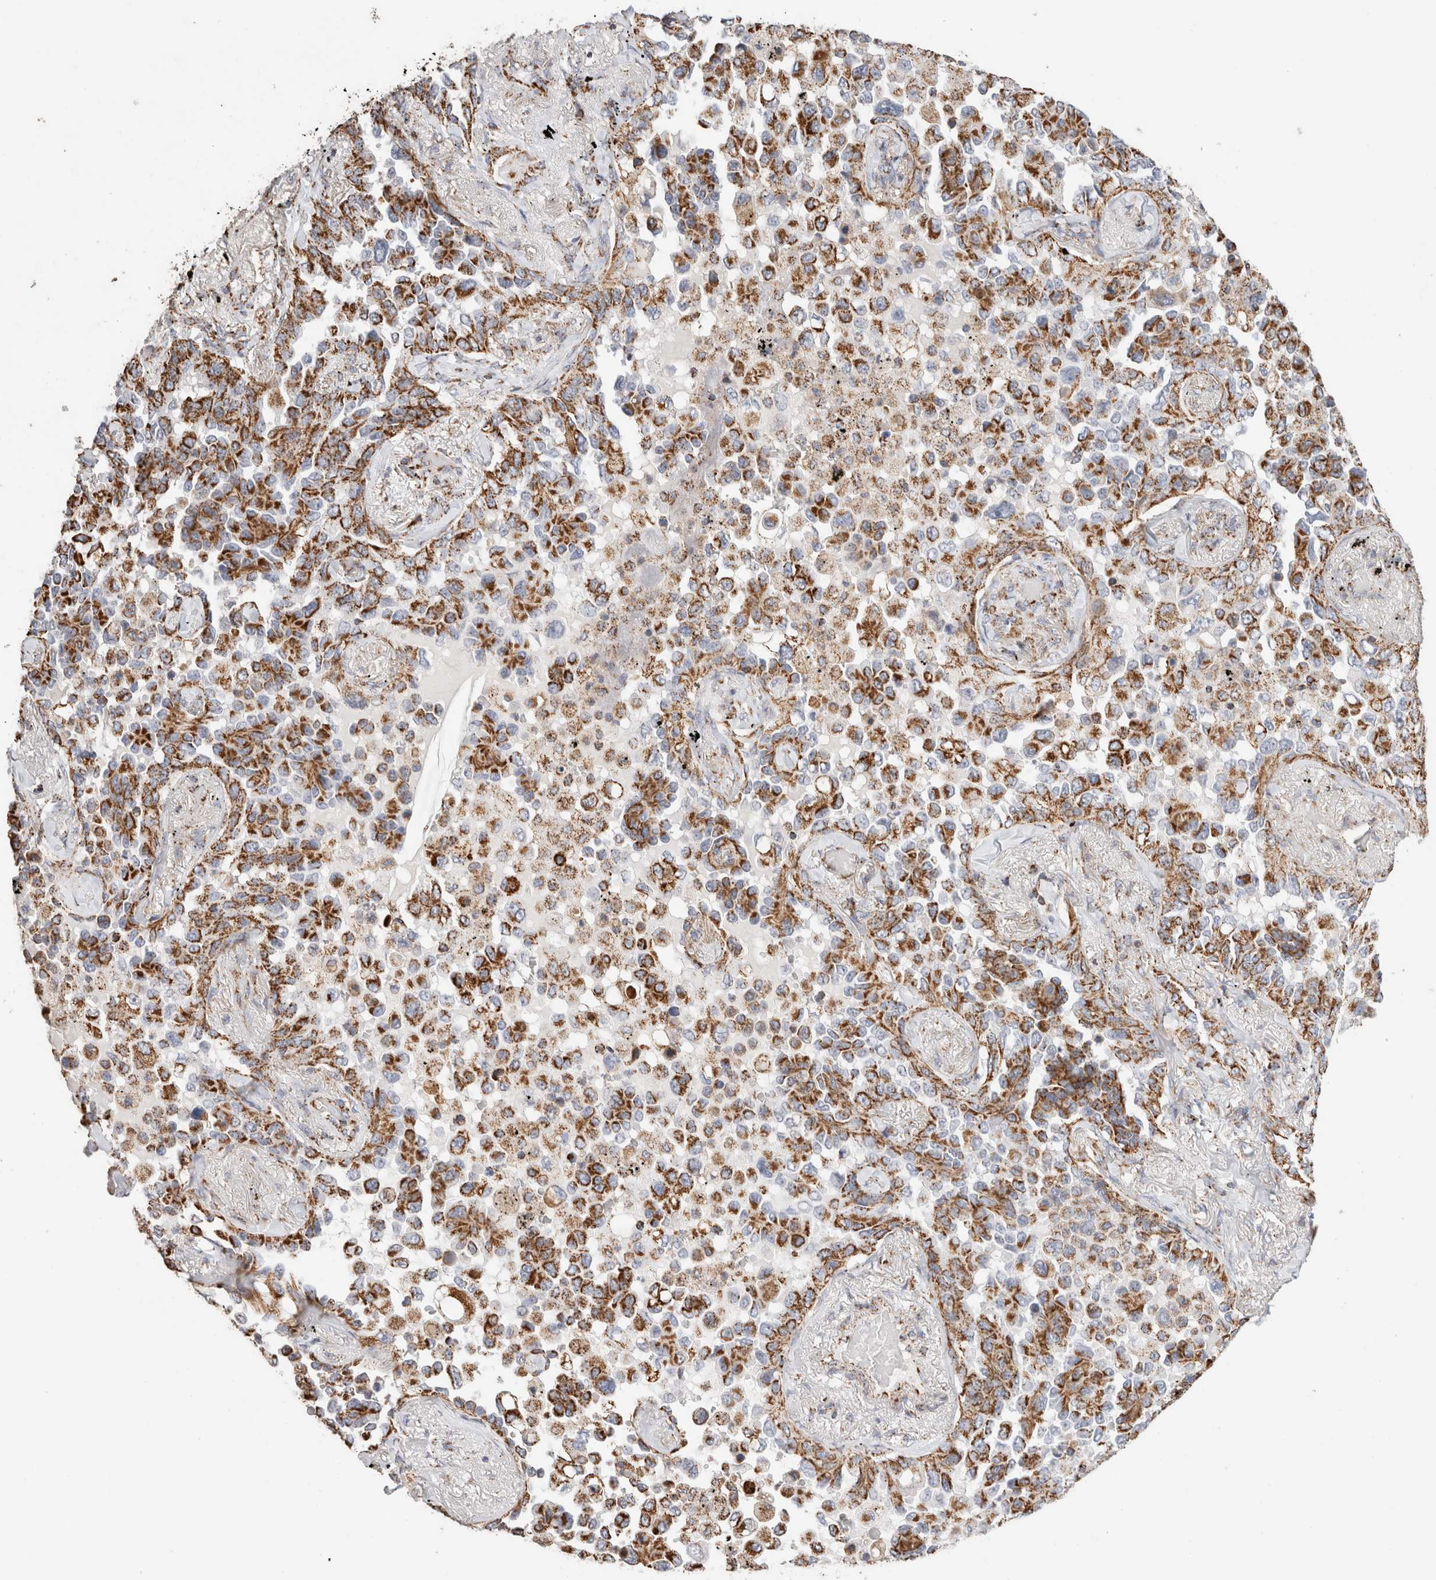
{"staining": {"intensity": "moderate", "quantity": ">75%", "location": "cytoplasmic/membranous"}, "tissue": "lung cancer", "cell_type": "Tumor cells", "image_type": "cancer", "snomed": [{"axis": "morphology", "description": "Adenocarcinoma, NOS"}, {"axis": "topography", "description": "Lung"}], "caption": "Tumor cells show medium levels of moderate cytoplasmic/membranous positivity in about >75% of cells in lung cancer (adenocarcinoma). The protein is stained brown, and the nuclei are stained in blue (DAB IHC with brightfield microscopy, high magnification).", "gene": "C1QBP", "patient": {"sex": "female", "age": 67}}